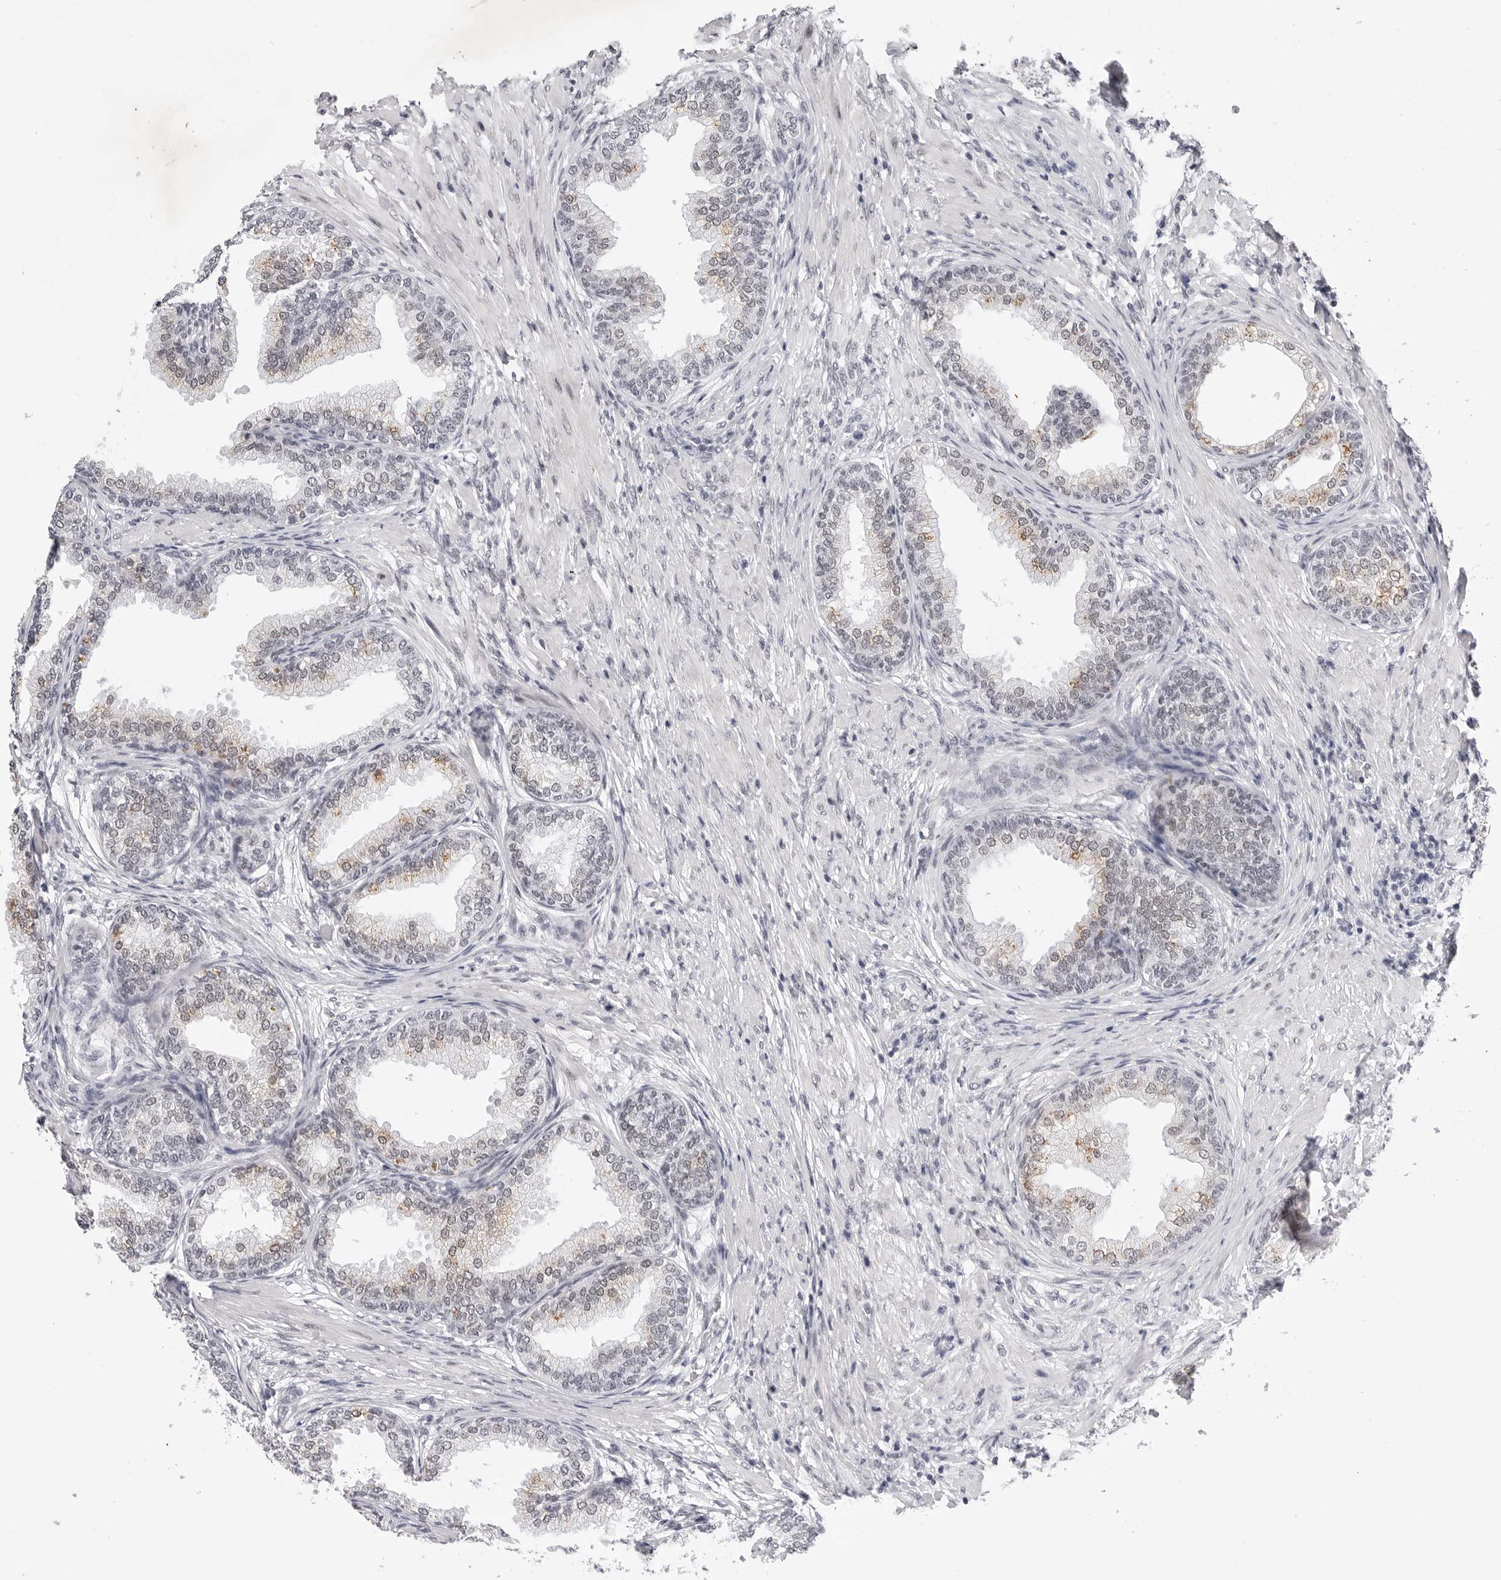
{"staining": {"intensity": "weak", "quantity": "<25%", "location": "cytoplasmic/membranous"}, "tissue": "prostate", "cell_type": "Glandular cells", "image_type": "normal", "snomed": [{"axis": "morphology", "description": "Normal tissue, NOS"}, {"axis": "topography", "description": "Prostate"}], "caption": "Human prostate stained for a protein using IHC reveals no staining in glandular cells.", "gene": "SF3B4", "patient": {"sex": "male", "age": 76}}